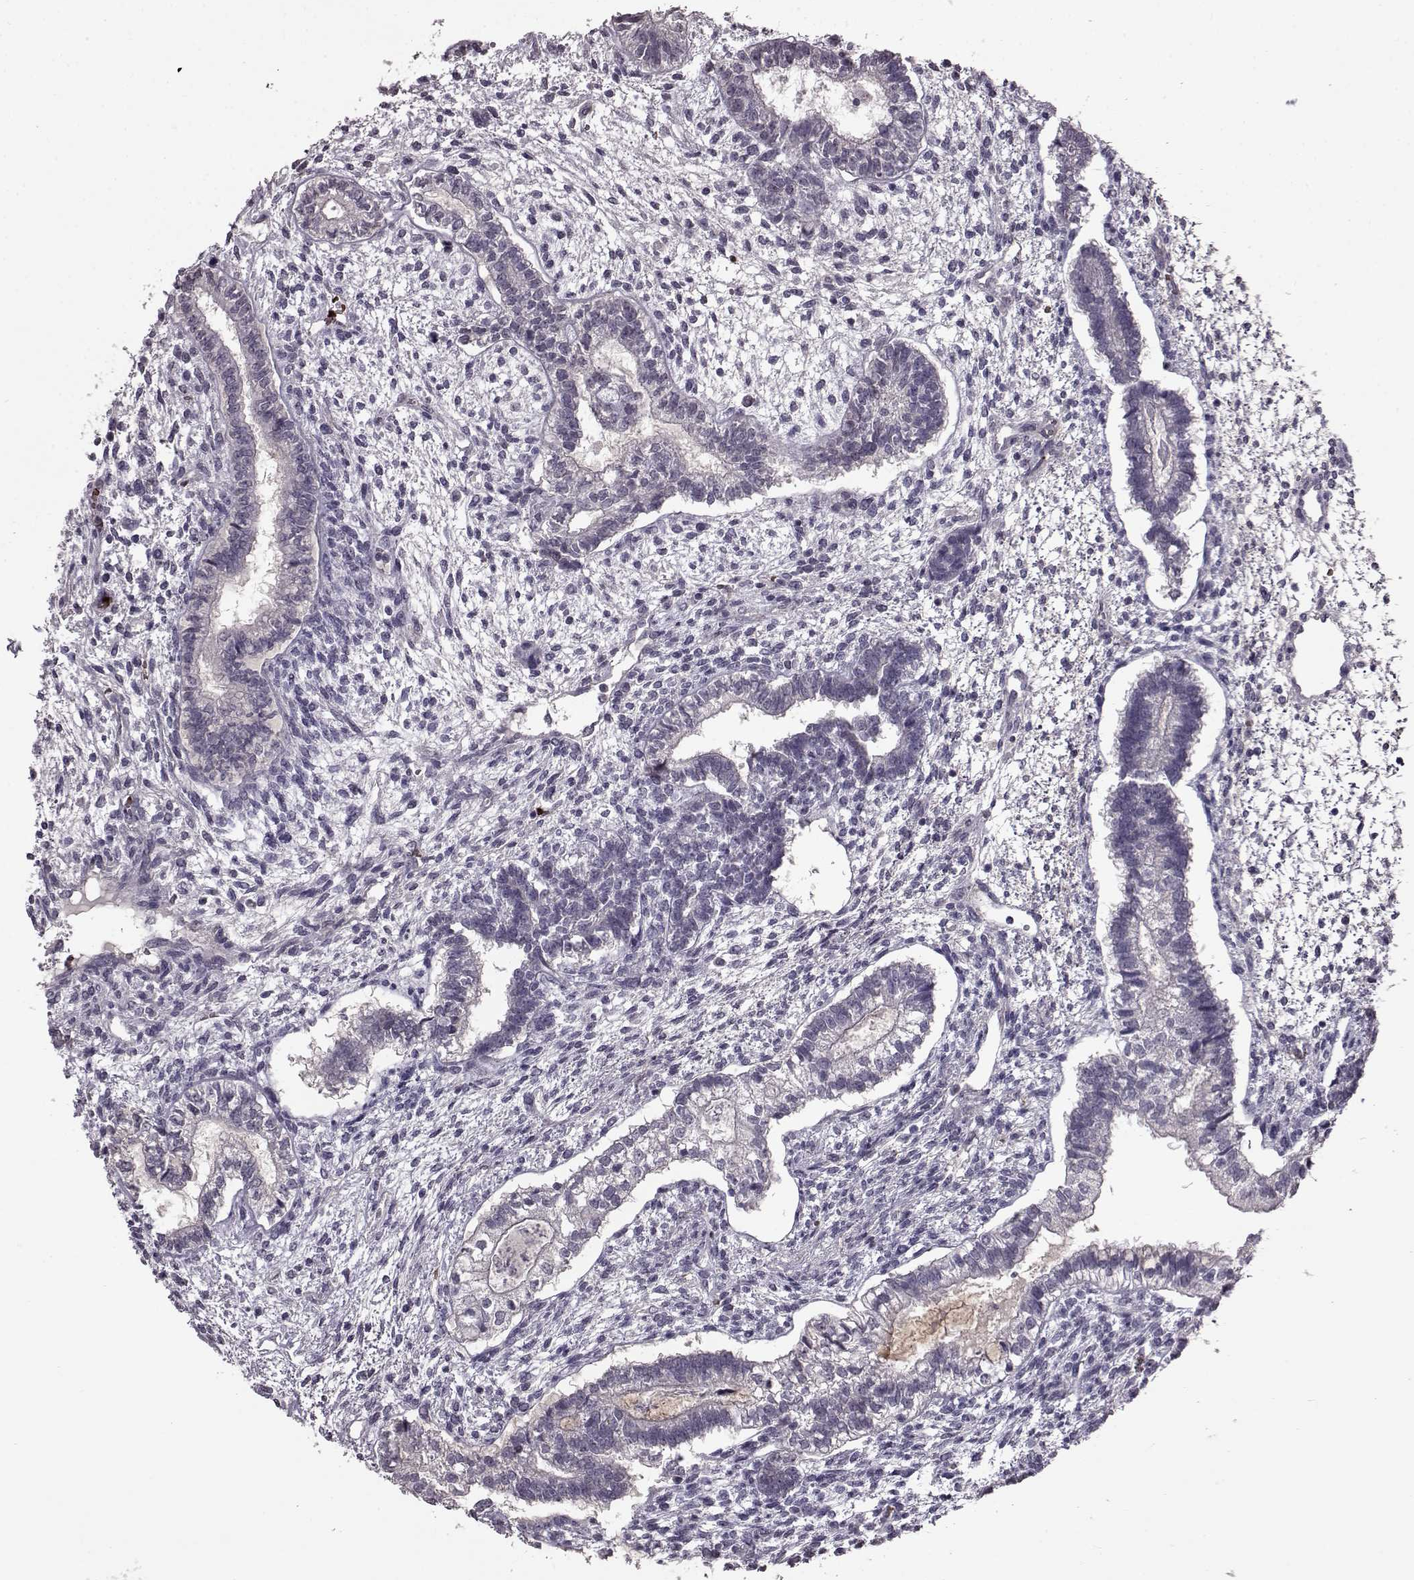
{"staining": {"intensity": "negative", "quantity": "none", "location": "none"}, "tissue": "testis cancer", "cell_type": "Tumor cells", "image_type": "cancer", "snomed": [{"axis": "morphology", "description": "Carcinoma, Embryonal, NOS"}, {"axis": "topography", "description": "Testis"}], "caption": "DAB (3,3'-diaminobenzidine) immunohistochemical staining of human testis cancer (embryonal carcinoma) shows no significant expression in tumor cells.", "gene": "PROP1", "patient": {"sex": "male", "age": 37}}